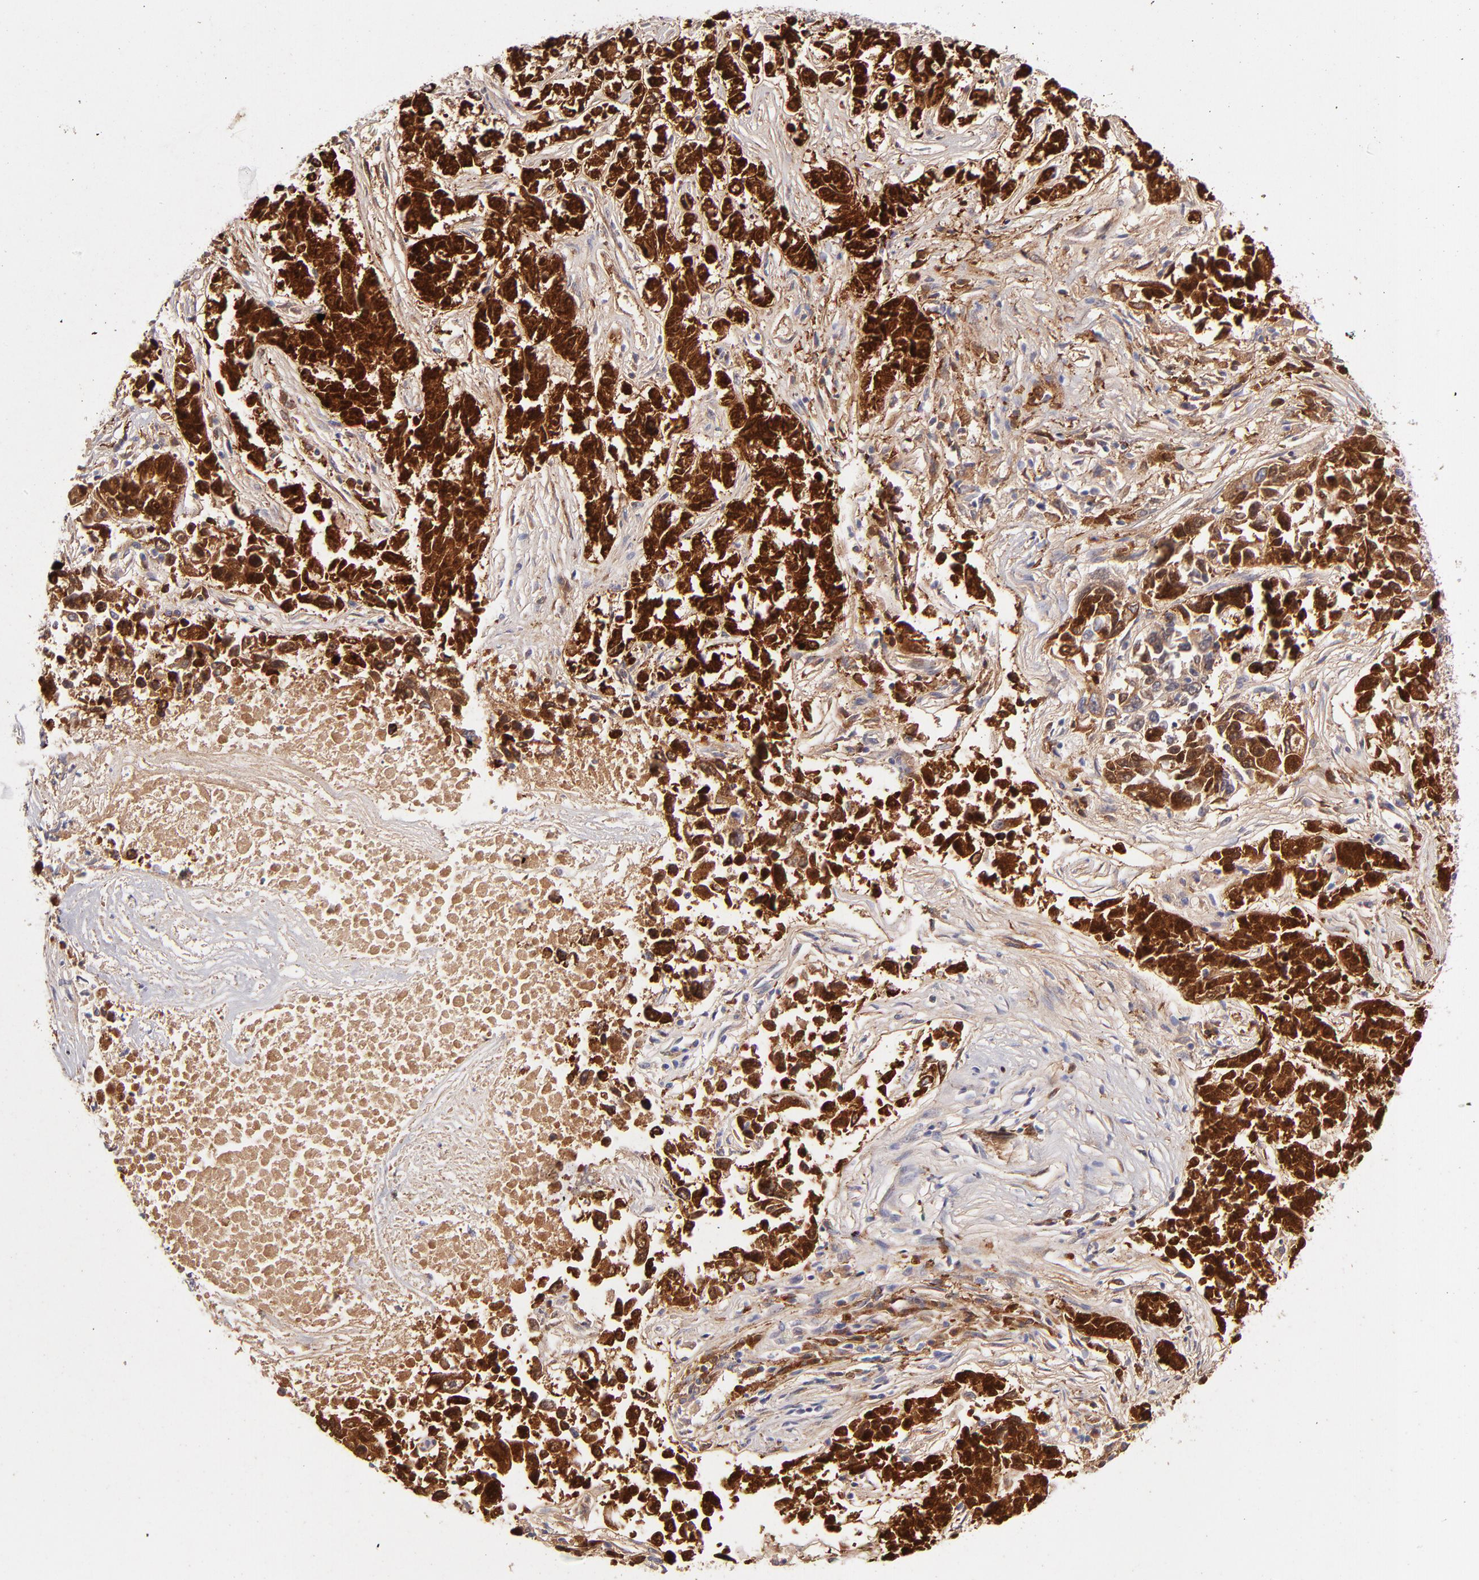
{"staining": {"intensity": "strong", "quantity": ">75%", "location": "cytoplasmic/membranous"}, "tissue": "lung cancer", "cell_type": "Tumor cells", "image_type": "cancer", "snomed": [{"axis": "morphology", "description": "Adenocarcinoma, NOS"}, {"axis": "topography", "description": "Lung"}], "caption": "A brown stain shows strong cytoplasmic/membranous expression of a protein in human adenocarcinoma (lung) tumor cells. (DAB (3,3'-diaminobenzidine) IHC with brightfield microscopy, high magnification).", "gene": "GLDC", "patient": {"sex": "male", "age": 84}}